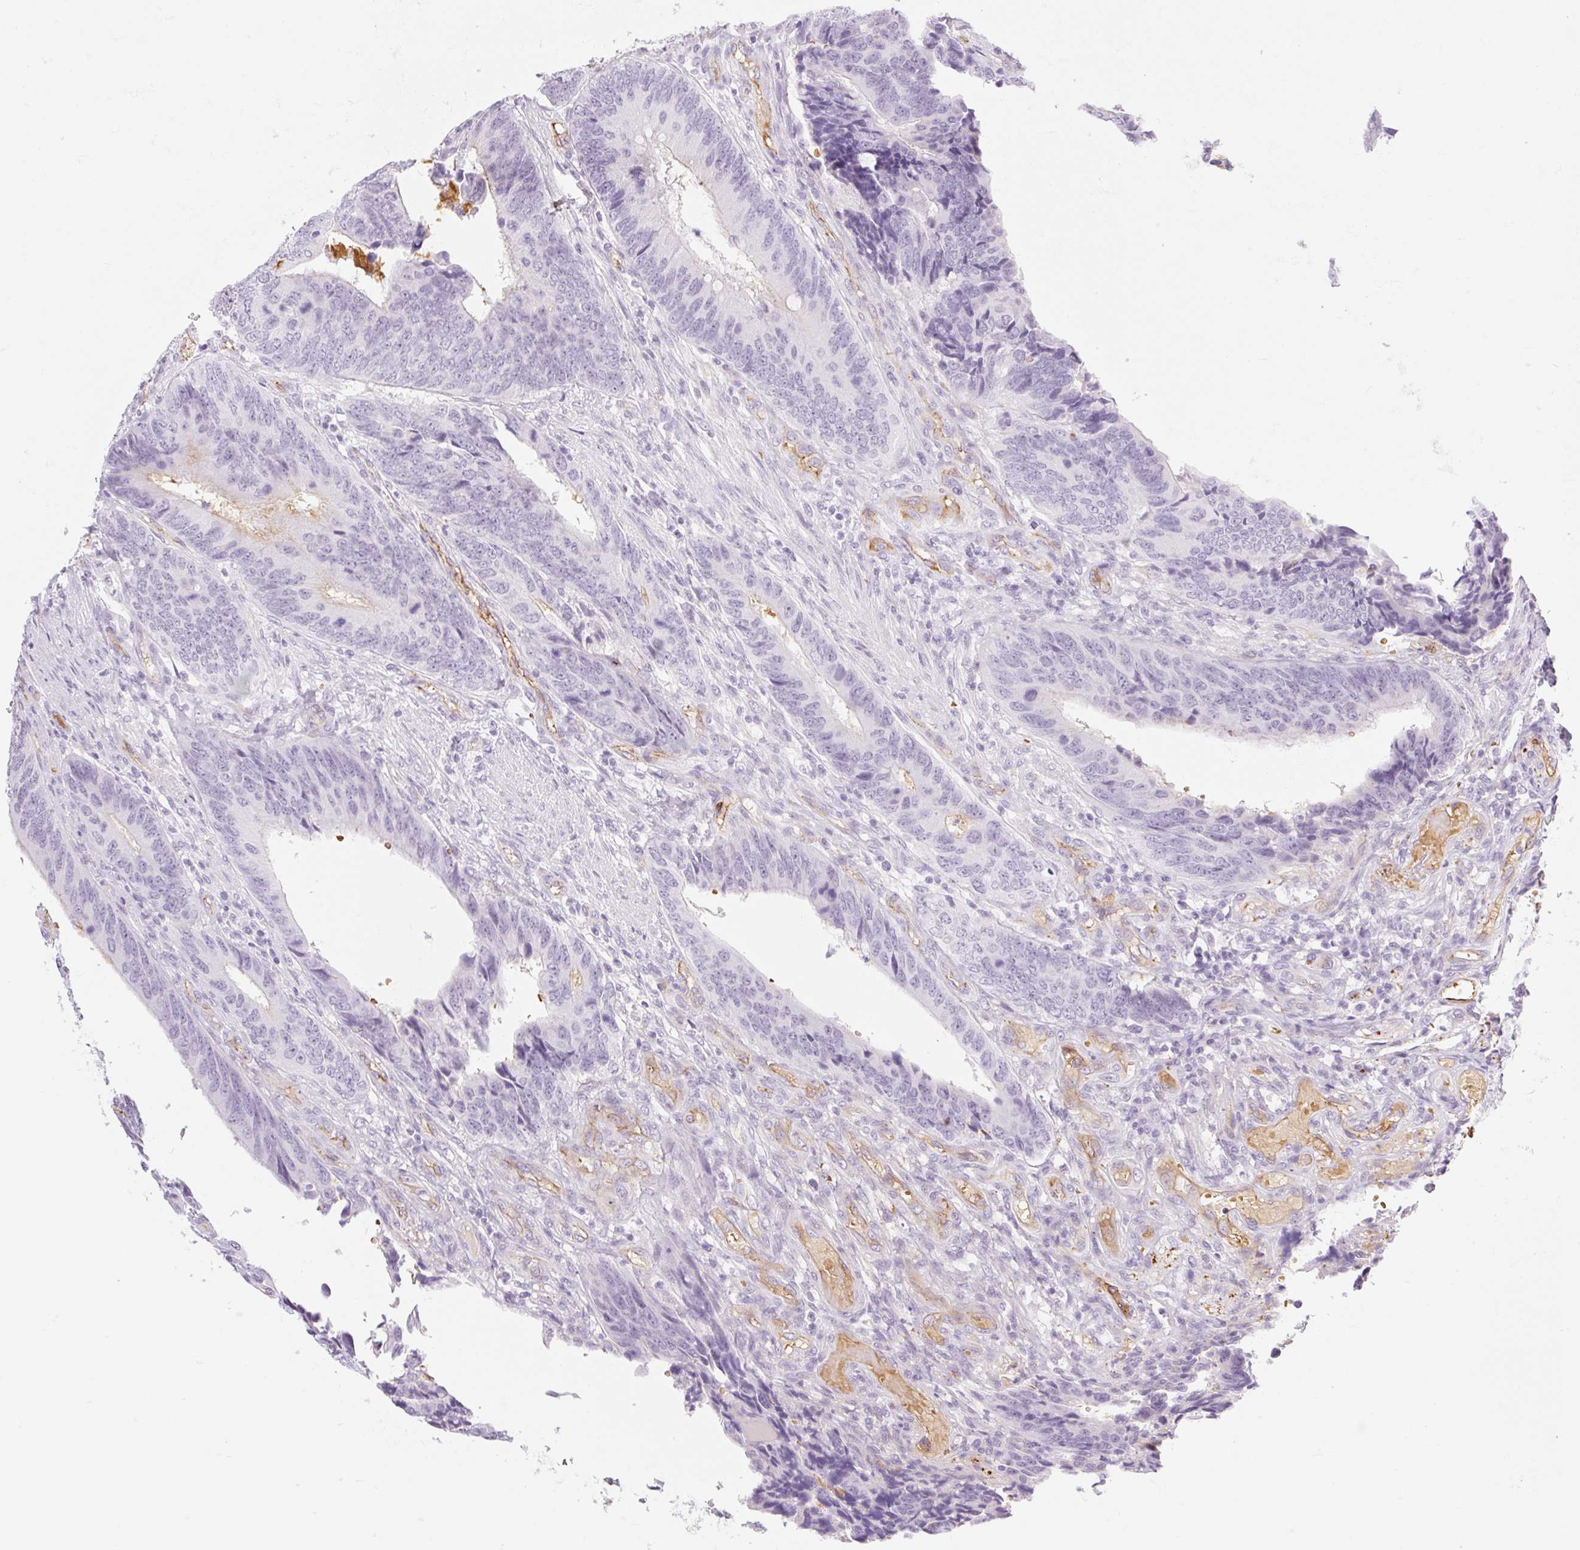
{"staining": {"intensity": "negative", "quantity": "none", "location": "none"}, "tissue": "colorectal cancer", "cell_type": "Tumor cells", "image_type": "cancer", "snomed": [{"axis": "morphology", "description": "Adenocarcinoma, NOS"}, {"axis": "topography", "description": "Colon"}], "caption": "IHC photomicrograph of neoplastic tissue: human adenocarcinoma (colorectal) stained with DAB (3,3'-diaminobenzidine) demonstrates no significant protein positivity in tumor cells.", "gene": "TAF1L", "patient": {"sex": "male", "age": 87}}